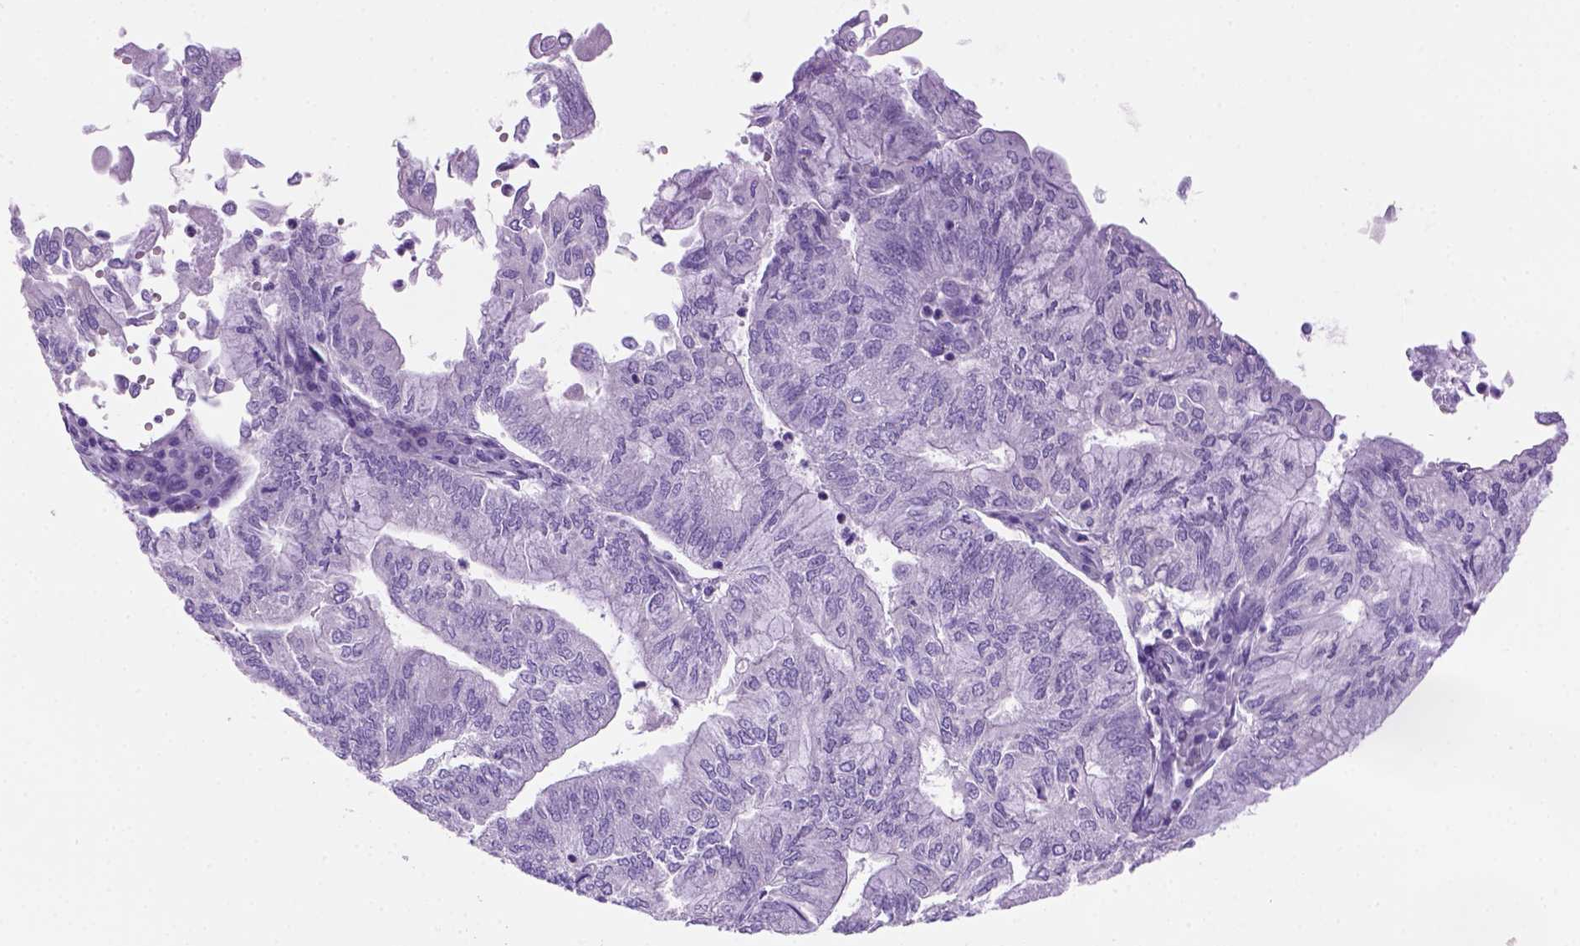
{"staining": {"intensity": "negative", "quantity": "none", "location": "none"}, "tissue": "endometrial cancer", "cell_type": "Tumor cells", "image_type": "cancer", "snomed": [{"axis": "morphology", "description": "Adenocarcinoma, NOS"}, {"axis": "topography", "description": "Endometrium"}], "caption": "Immunohistochemical staining of human adenocarcinoma (endometrial) exhibits no significant expression in tumor cells.", "gene": "MGMT", "patient": {"sex": "female", "age": 59}}